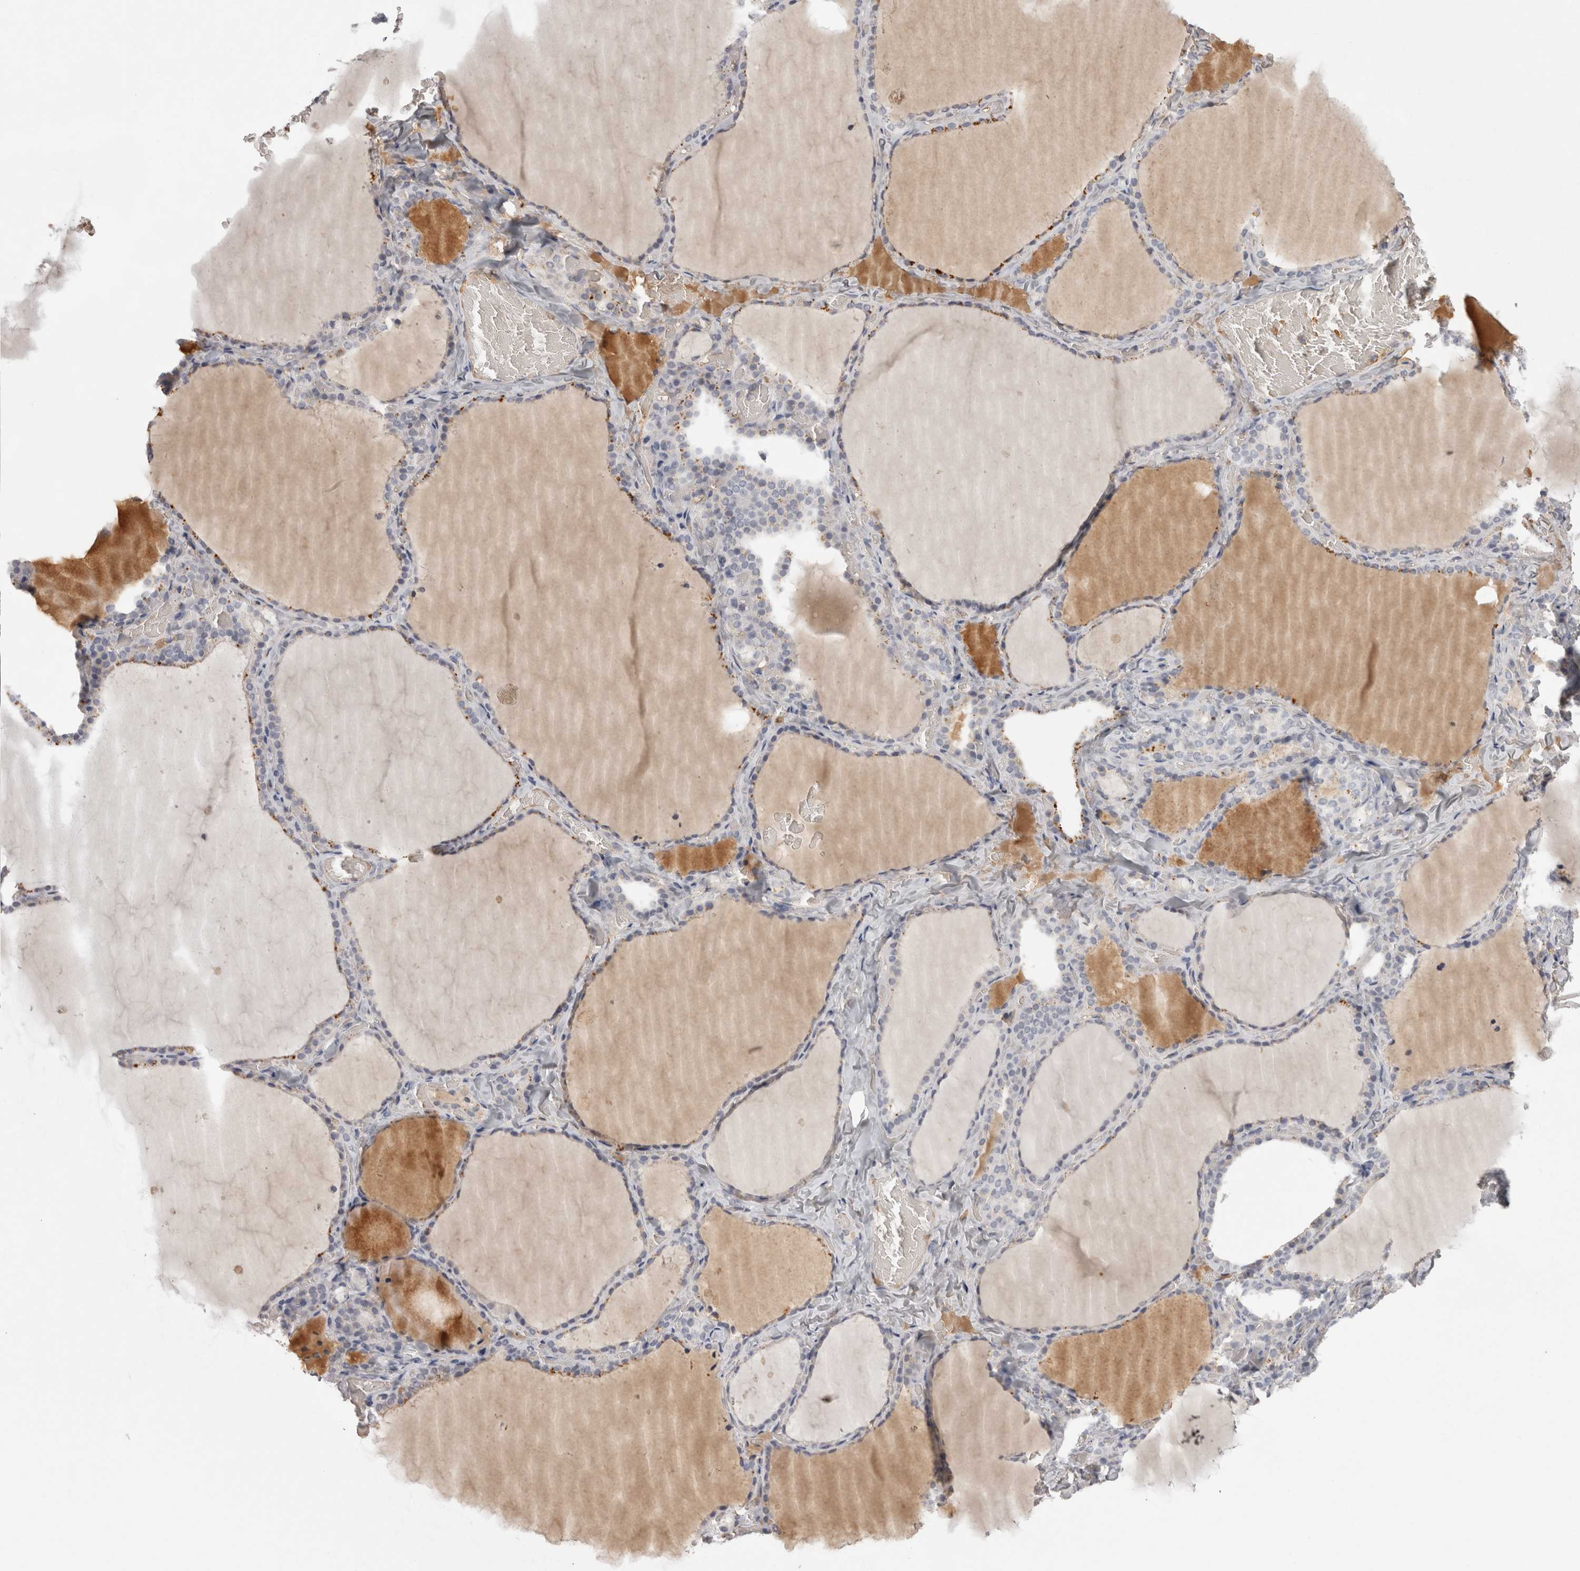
{"staining": {"intensity": "negative", "quantity": "none", "location": "none"}, "tissue": "thyroid gland", "cell_type": "Glandular cells", "image_type": "normal", "snomed": [{"axis": "morphology", "description": "Normal tissue, NOS"}, {"axis": "topography", "description": "Thyroid gland"}], "caption": "Immunohistochemistry (IHC) of unremarkable human thyroid gland displays no positivity in glandular cells.", "gene": "SAA4", "patient": {"sex": "female", "age": 22}}